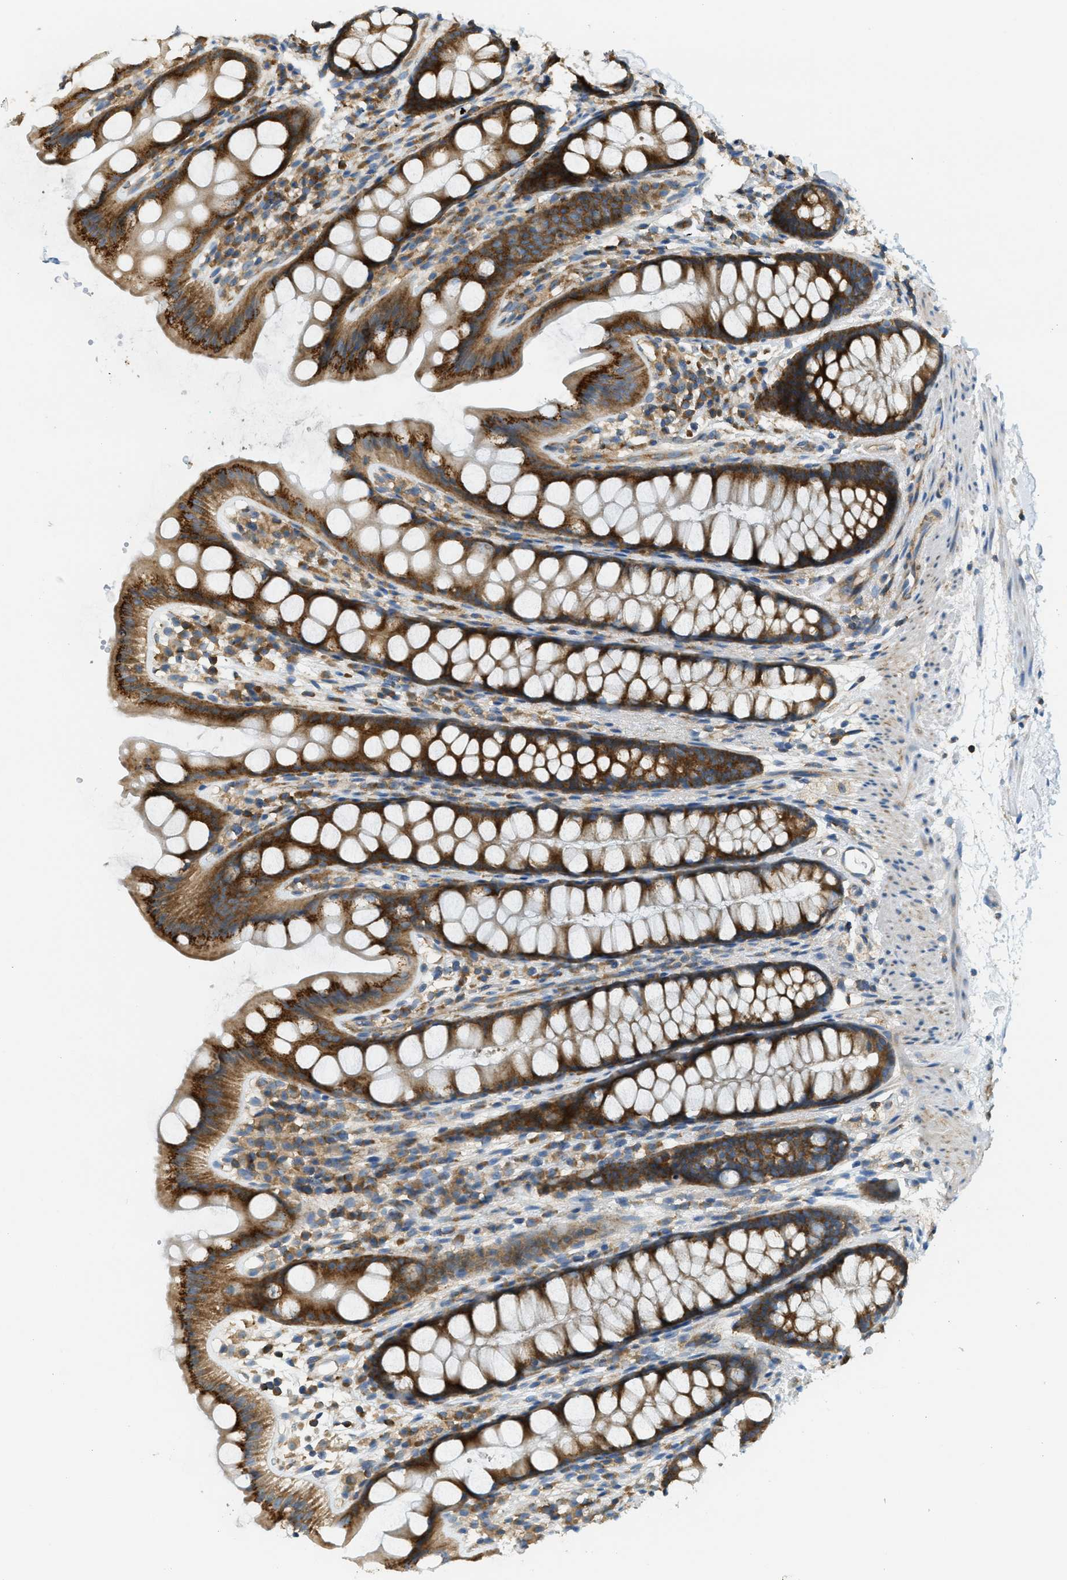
{"staining": {"intensity": "strong", "quantity": ">75%", "location": "cytoplasmic/membranous"}, "tissue": "rectum", "cell_type": "Glandular cells", "image_type": "normal", "snomed": [{"axis": "morphology", "description": "Normal tissue, NOS"}, {"axis": "topography", "description": "Rectum"}], "caption": "Immunohistochemistry (DAB (3,3'-diaminobenzidine)) staining of normal rectum exhibits strong cytoplasmic/membranous protein staining in about >75% of glandular cells. (DAB IHC with brightfield microscopy, high magnification).", "gene": "ABCF1", "patient": {"sex": "female", "age": 65}}